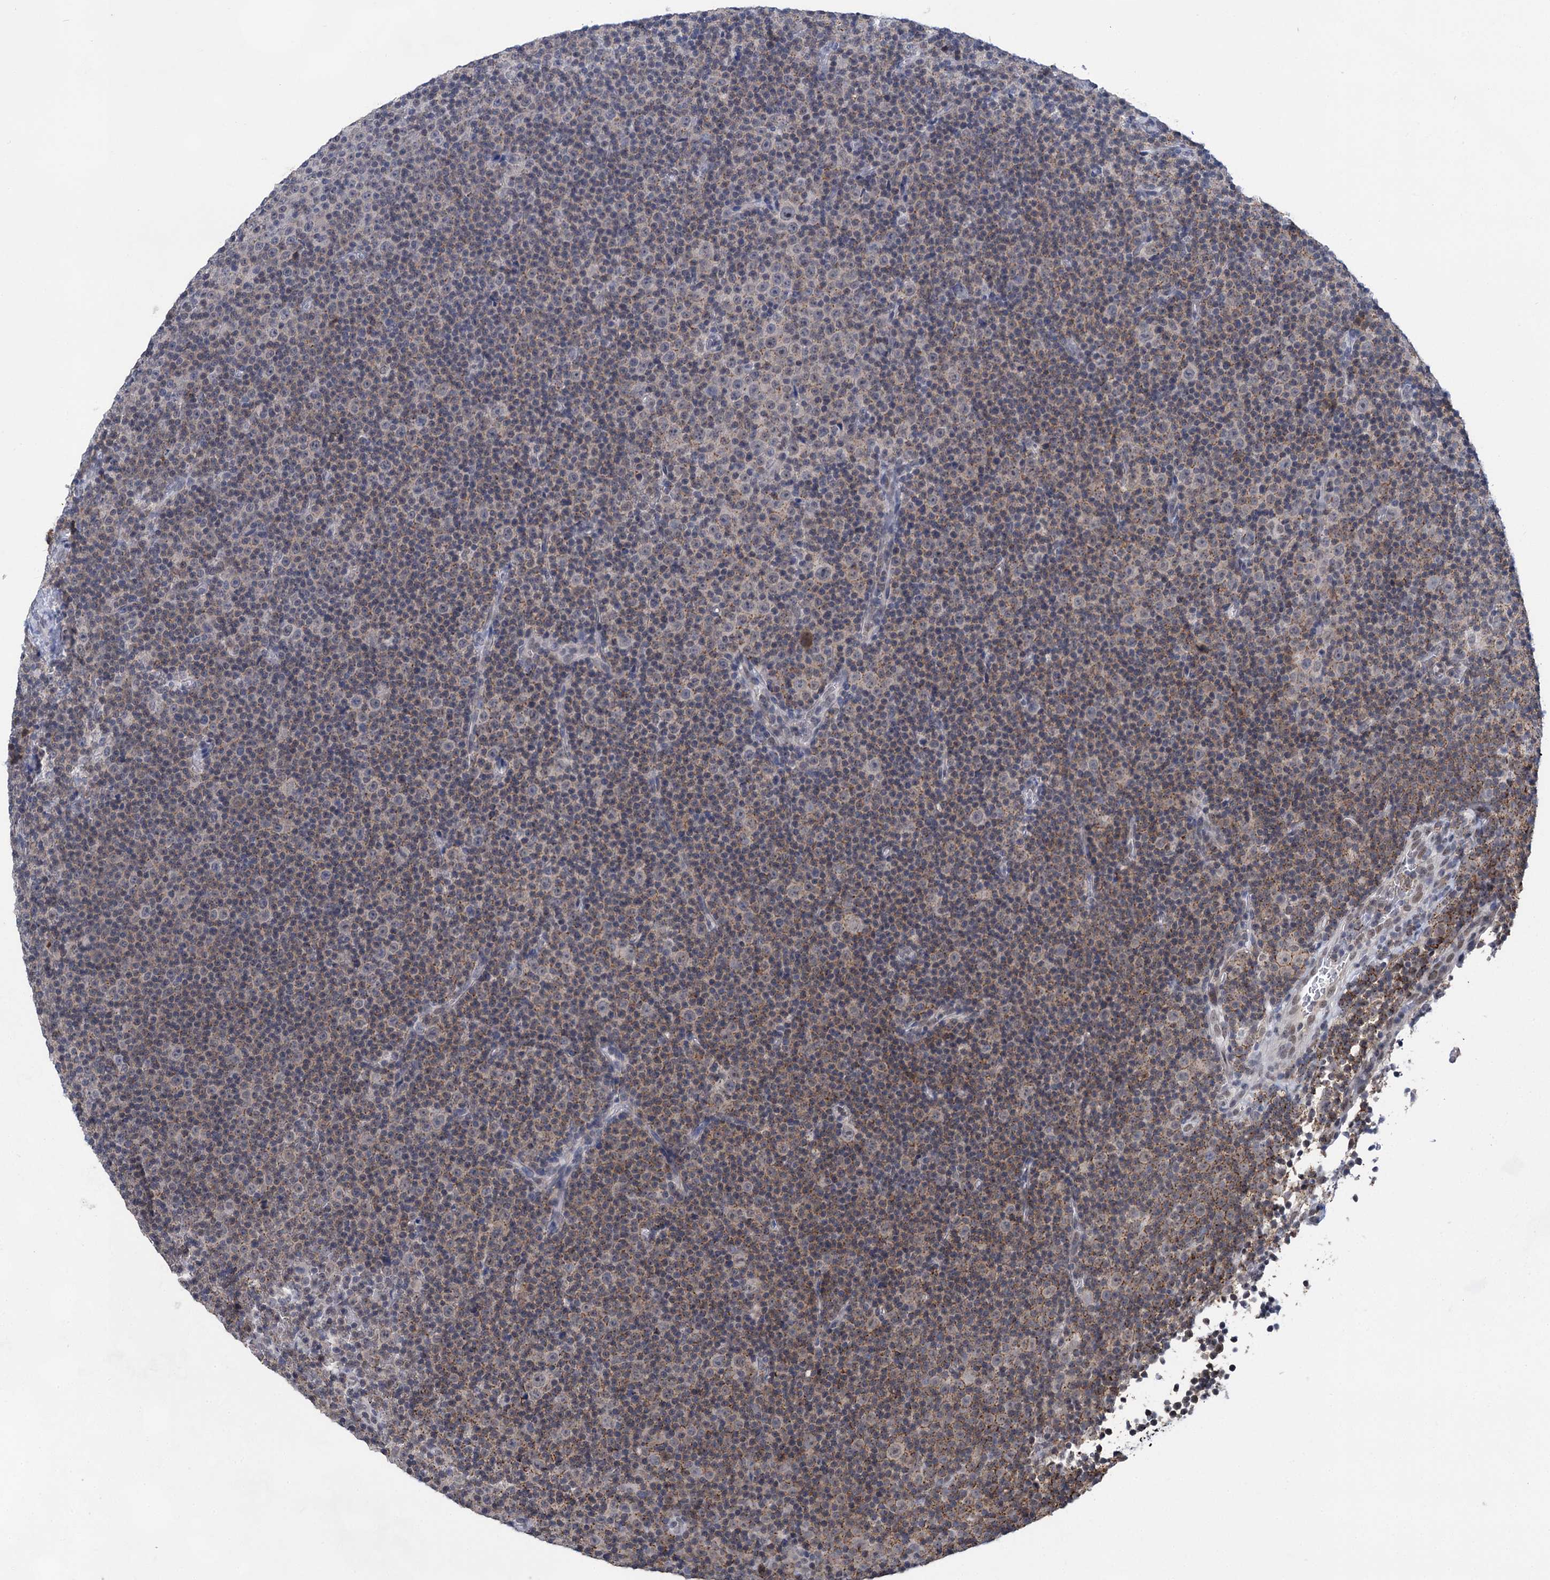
{"staining": {"intensity": "negative", "quantity": "none", "location": "none"}, "tissue": "lymphoma", "cell_type": "Tumor cells", "image_type": "cancer", "snomed": [{"axis": "morphology", "description": "Malignant lymphoma, non-Hodgkin's type, Low grade"}, {"axis": "topography", "description": "Lymph node"}], "caption": "IHC of human lymphoma shows no staining in tumor cells.", "gene": "TTC17", "patient": {"sex": "female", "age": 67}}